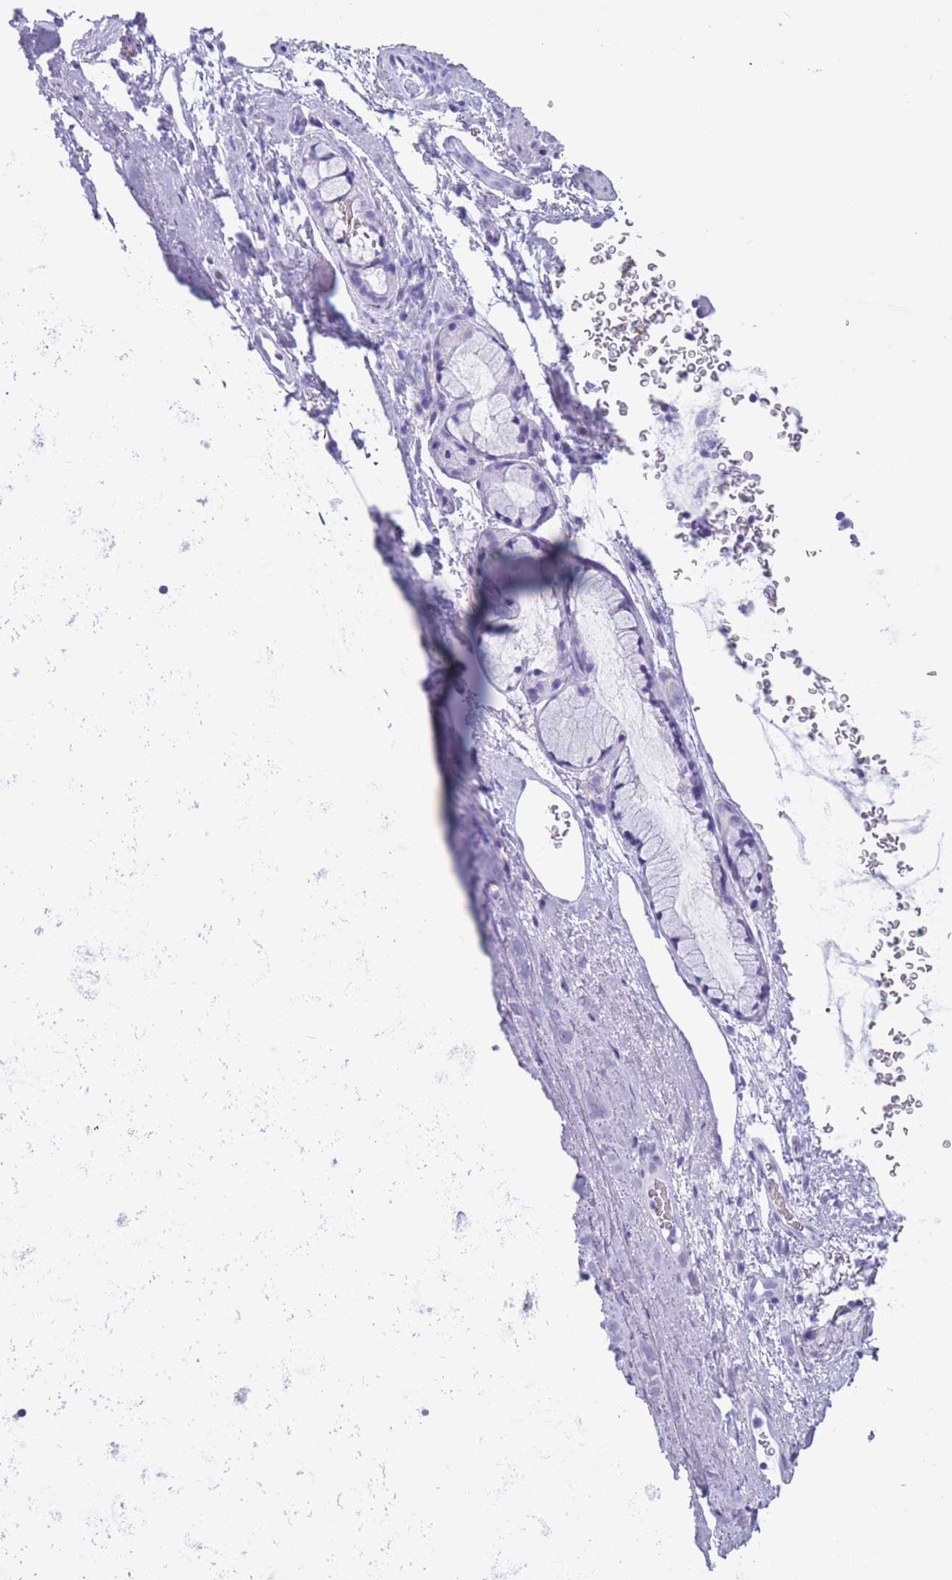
{"staining": {"intensity": "negative", "quantity": "none", "location": "none"}, "tissue": "adipose tissue", "cell_type": "Adipocytes", "image_type": "normal", "snomed": [{"axis": "morphology", "description": "Normal tissue, NOS"}, {"axis": "topography", "description": "Cartilage tissue"}, {"axis": "topography", "description": "Bronchus"}], "caption": "Immunohistochemistry micrograph of benign adipose tissue stained for a protein (brown), which exhibits no staining in adipocytes.", "gene": "OR7C1", "patient": {"sex": "female", "age": 72}}